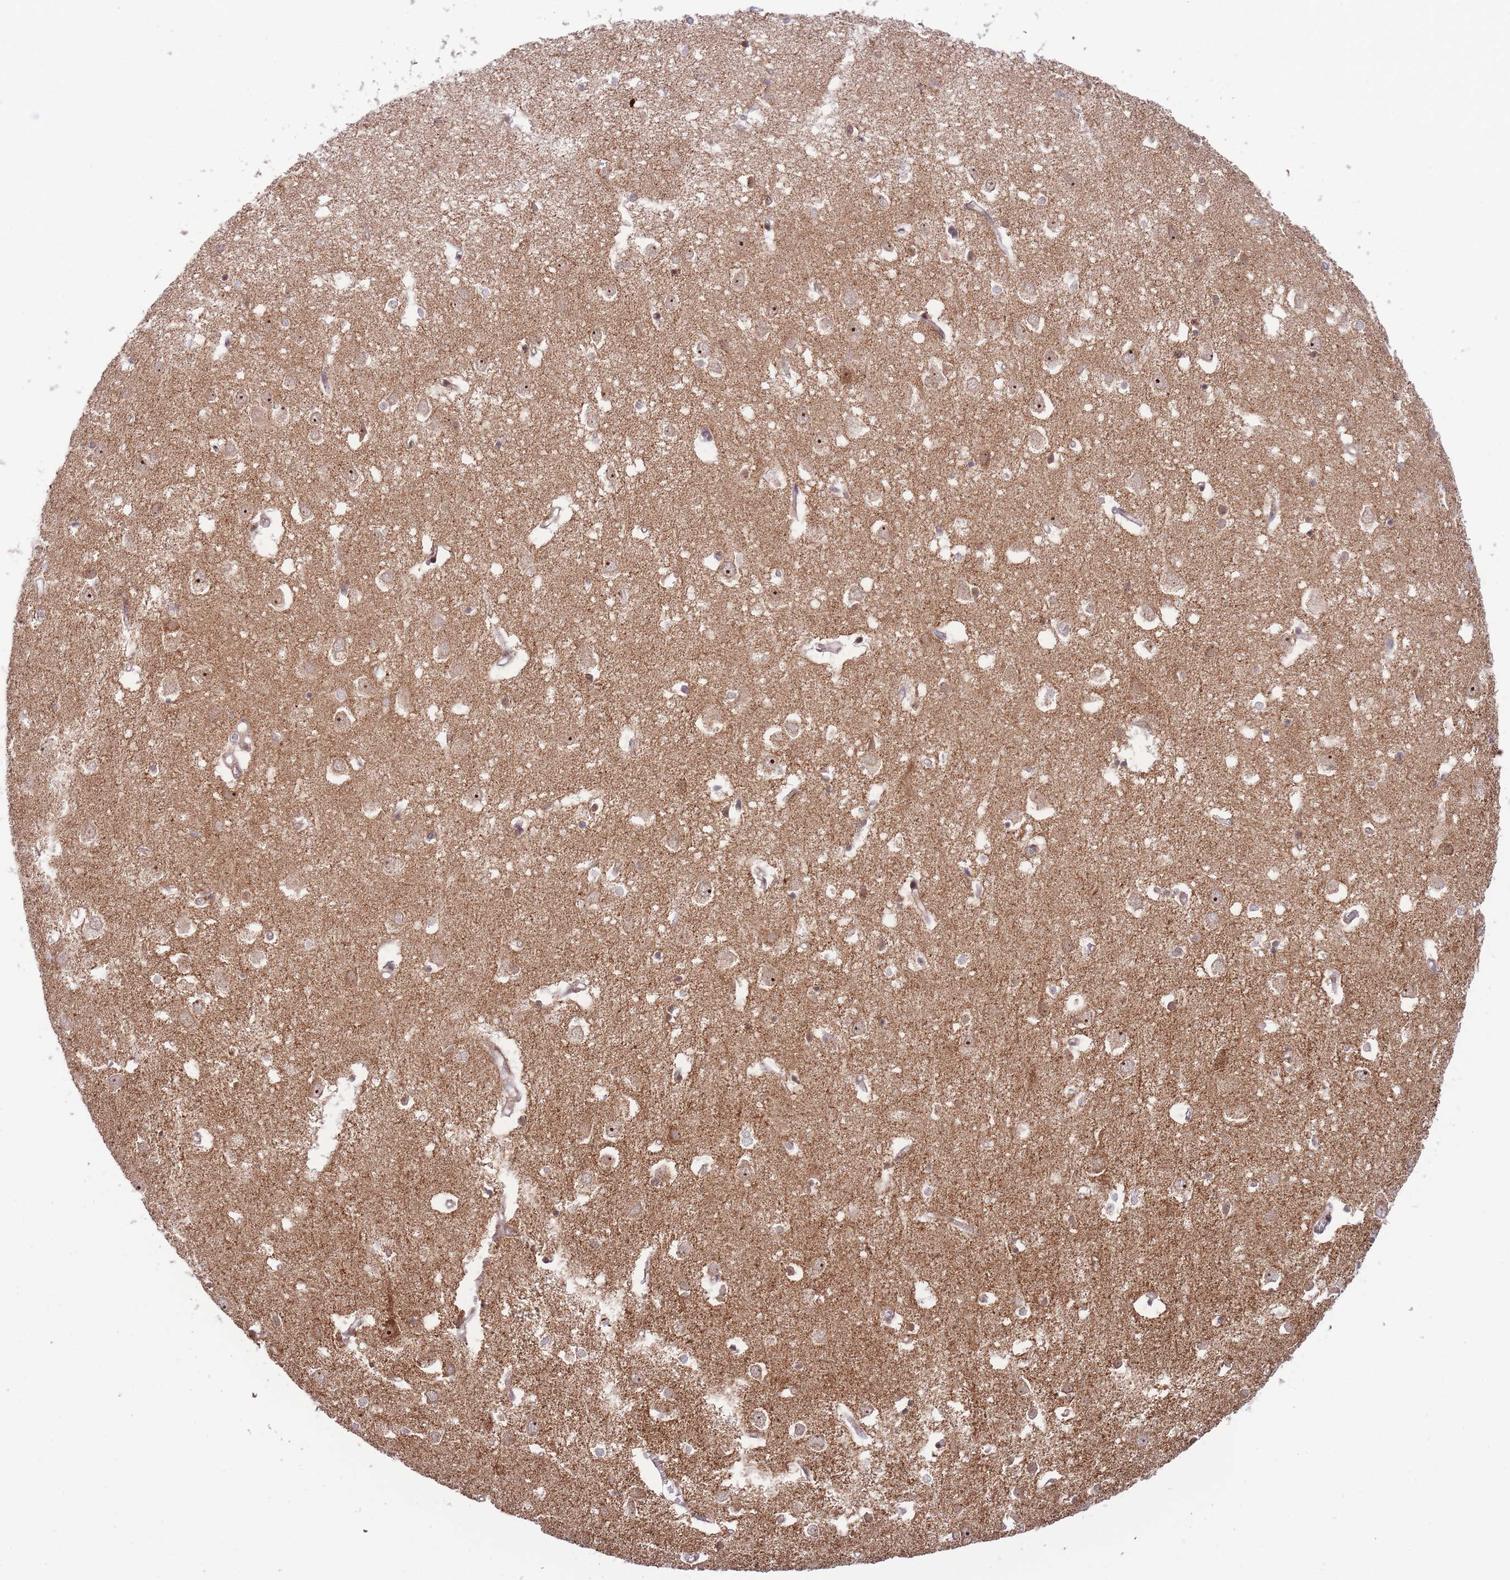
{"staining": {"intensity": "moderate", "quantity": "25%-75%", "location": "cytoplasmic/membranous,nuclear"}, "tissue": "cerebral cortex", "cell_type": "Endothelial cells", "image_type": "normal", "snomed": [{"axis": "morphology", "description": "Normal tissue, NOS"}, {"axis": "topography", "description": "Cerebral cortex"}], "caption": "High-power microscopy captured an IHC micrograph of unremarkable cerebral cortex, revealing moderate cytoplasmic/membranous,nuclear positivity in about 25%-75% of endothelial cells.", "gene": "BOD1L1", "patient": {"sex": "male", "age": 70}}